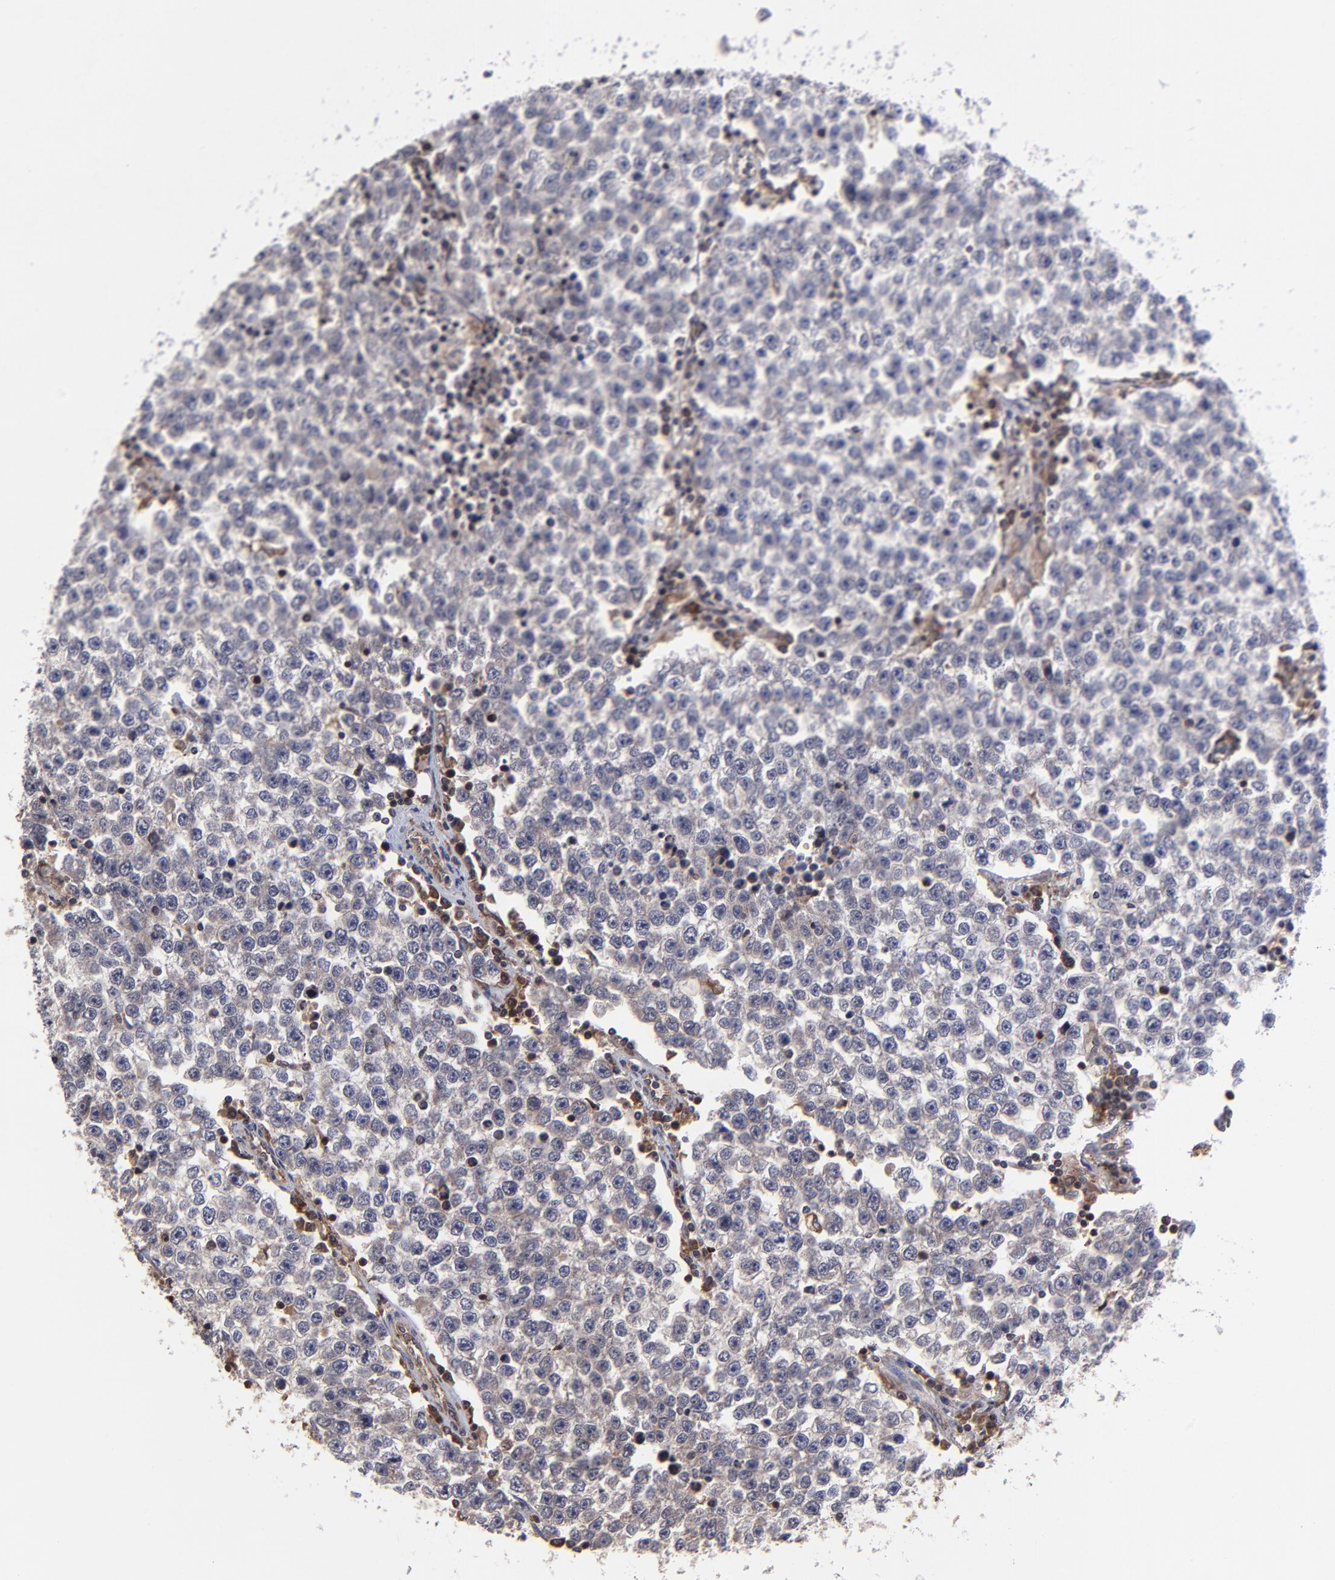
{"staining": {"intensity": "weak", "quantity": "<25%", "location": "cytoplasmic/membranous"}, "tissue": "testis cancer", "cell_type": "Tumor cells", "image_type": "cancer", "snomed": [{"axis": "morphology", "description": "Seminoma, NOS"}, {"axis": "topography", "description": "Testis"}], "caption": "High magnification brightfield microscopy of seminoma (testis) stained with DAB (brown) and counterstained with hematoxylin (blue): tumor cells show no significant expression.", "gene": "UBE2L6", "patient": {"sex": "male", "age": 36}}